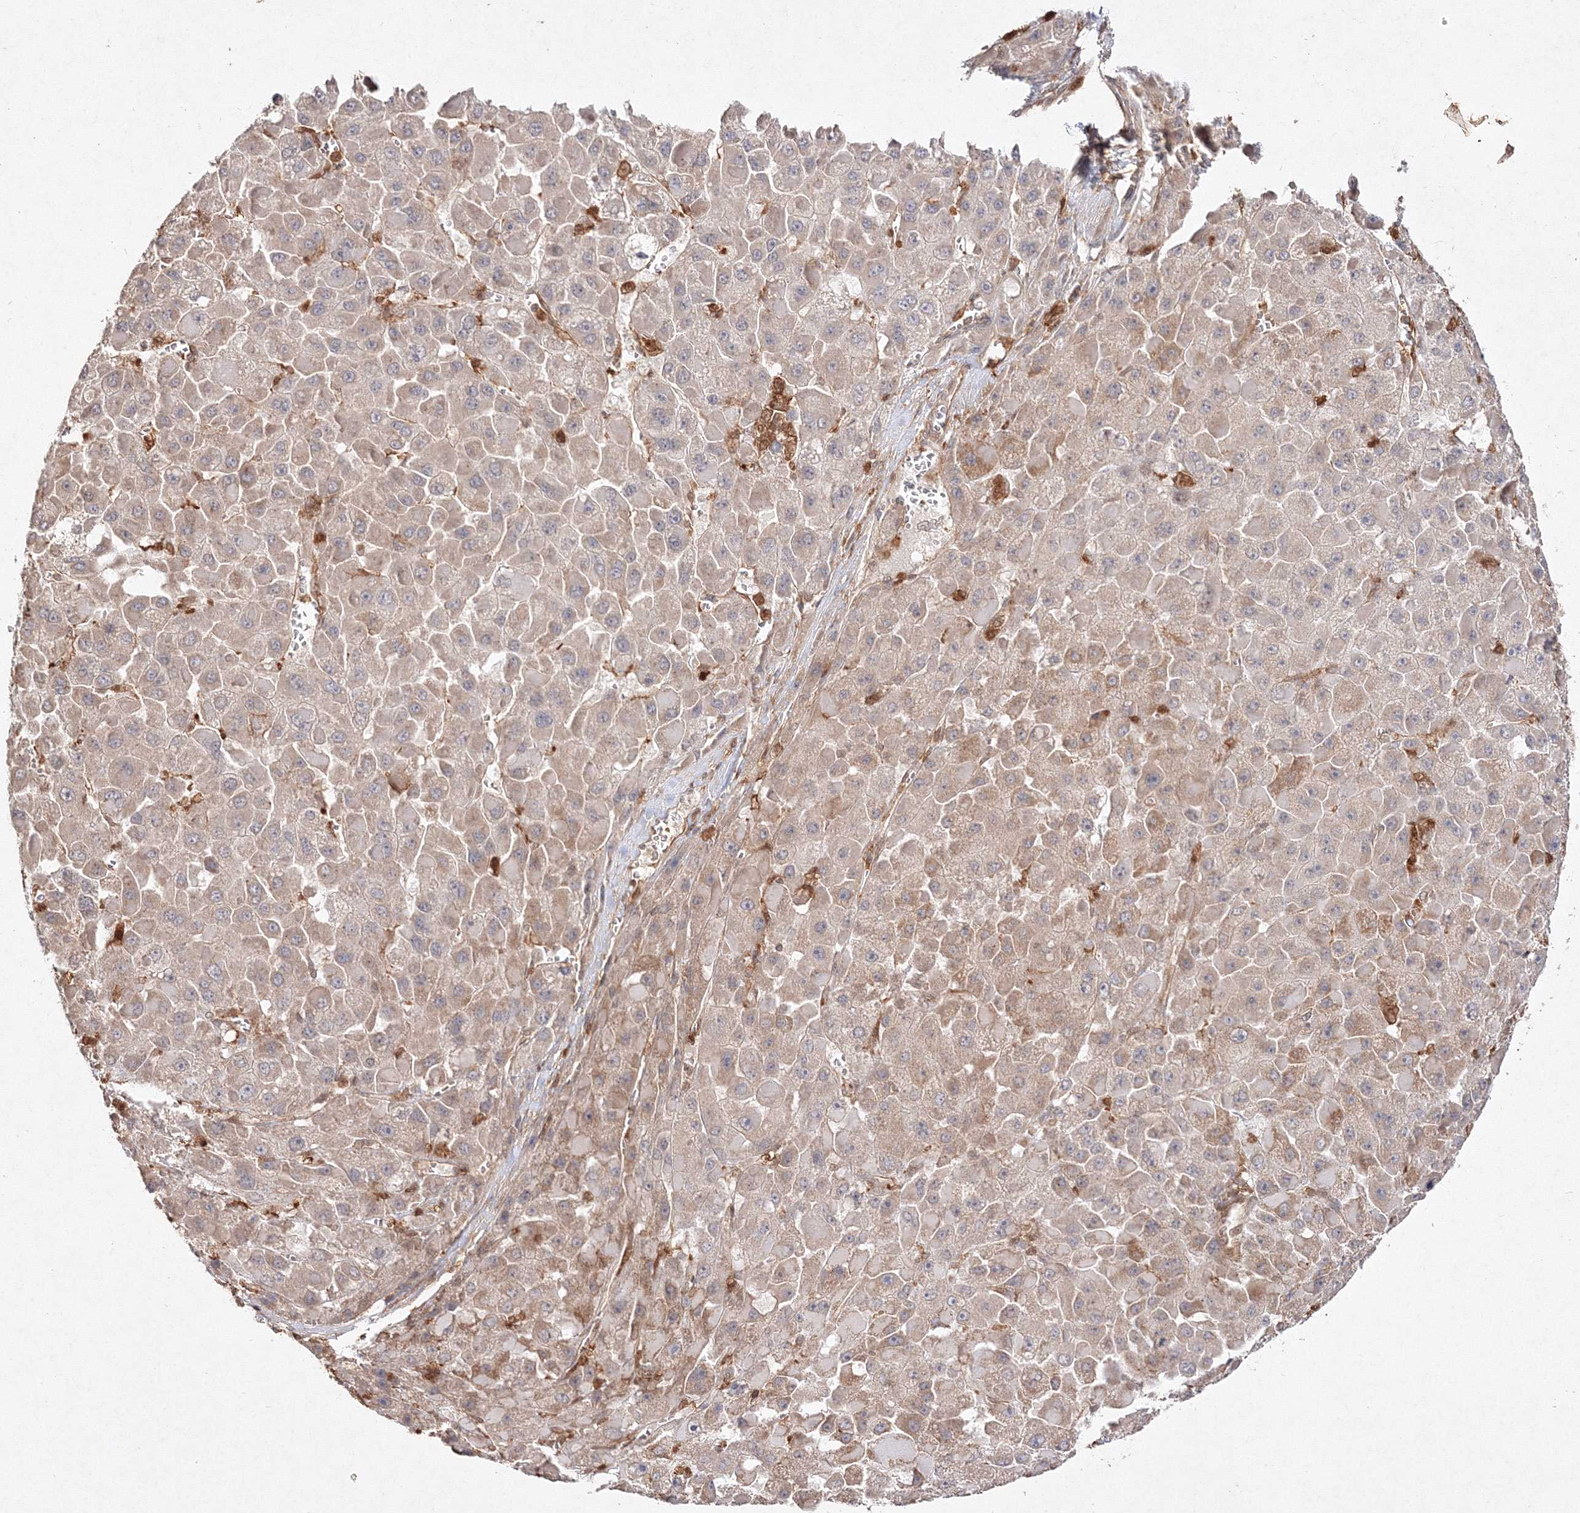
{"staining": {"intensity": "weak", "quantity": "25%-75%", "location": "cytoplasmic/membranous"}, "tissue": "liver cancer", "cell_type": "Tumor cells", "image_type": "cancer", "snomed": [{"axis": "morphology", "description": "Carcinoma, Hepatocellular, NOS"}, {"axis": "topography", "description": "Liver"}], "caption": "Liver cancer stained with a brown dye reveals weak cytoplasmic/membranous positive expression in approximately 25%-75% of tumor cells.", "gene": "S100A11", "patient": {"sex": "female", "age": 73}}